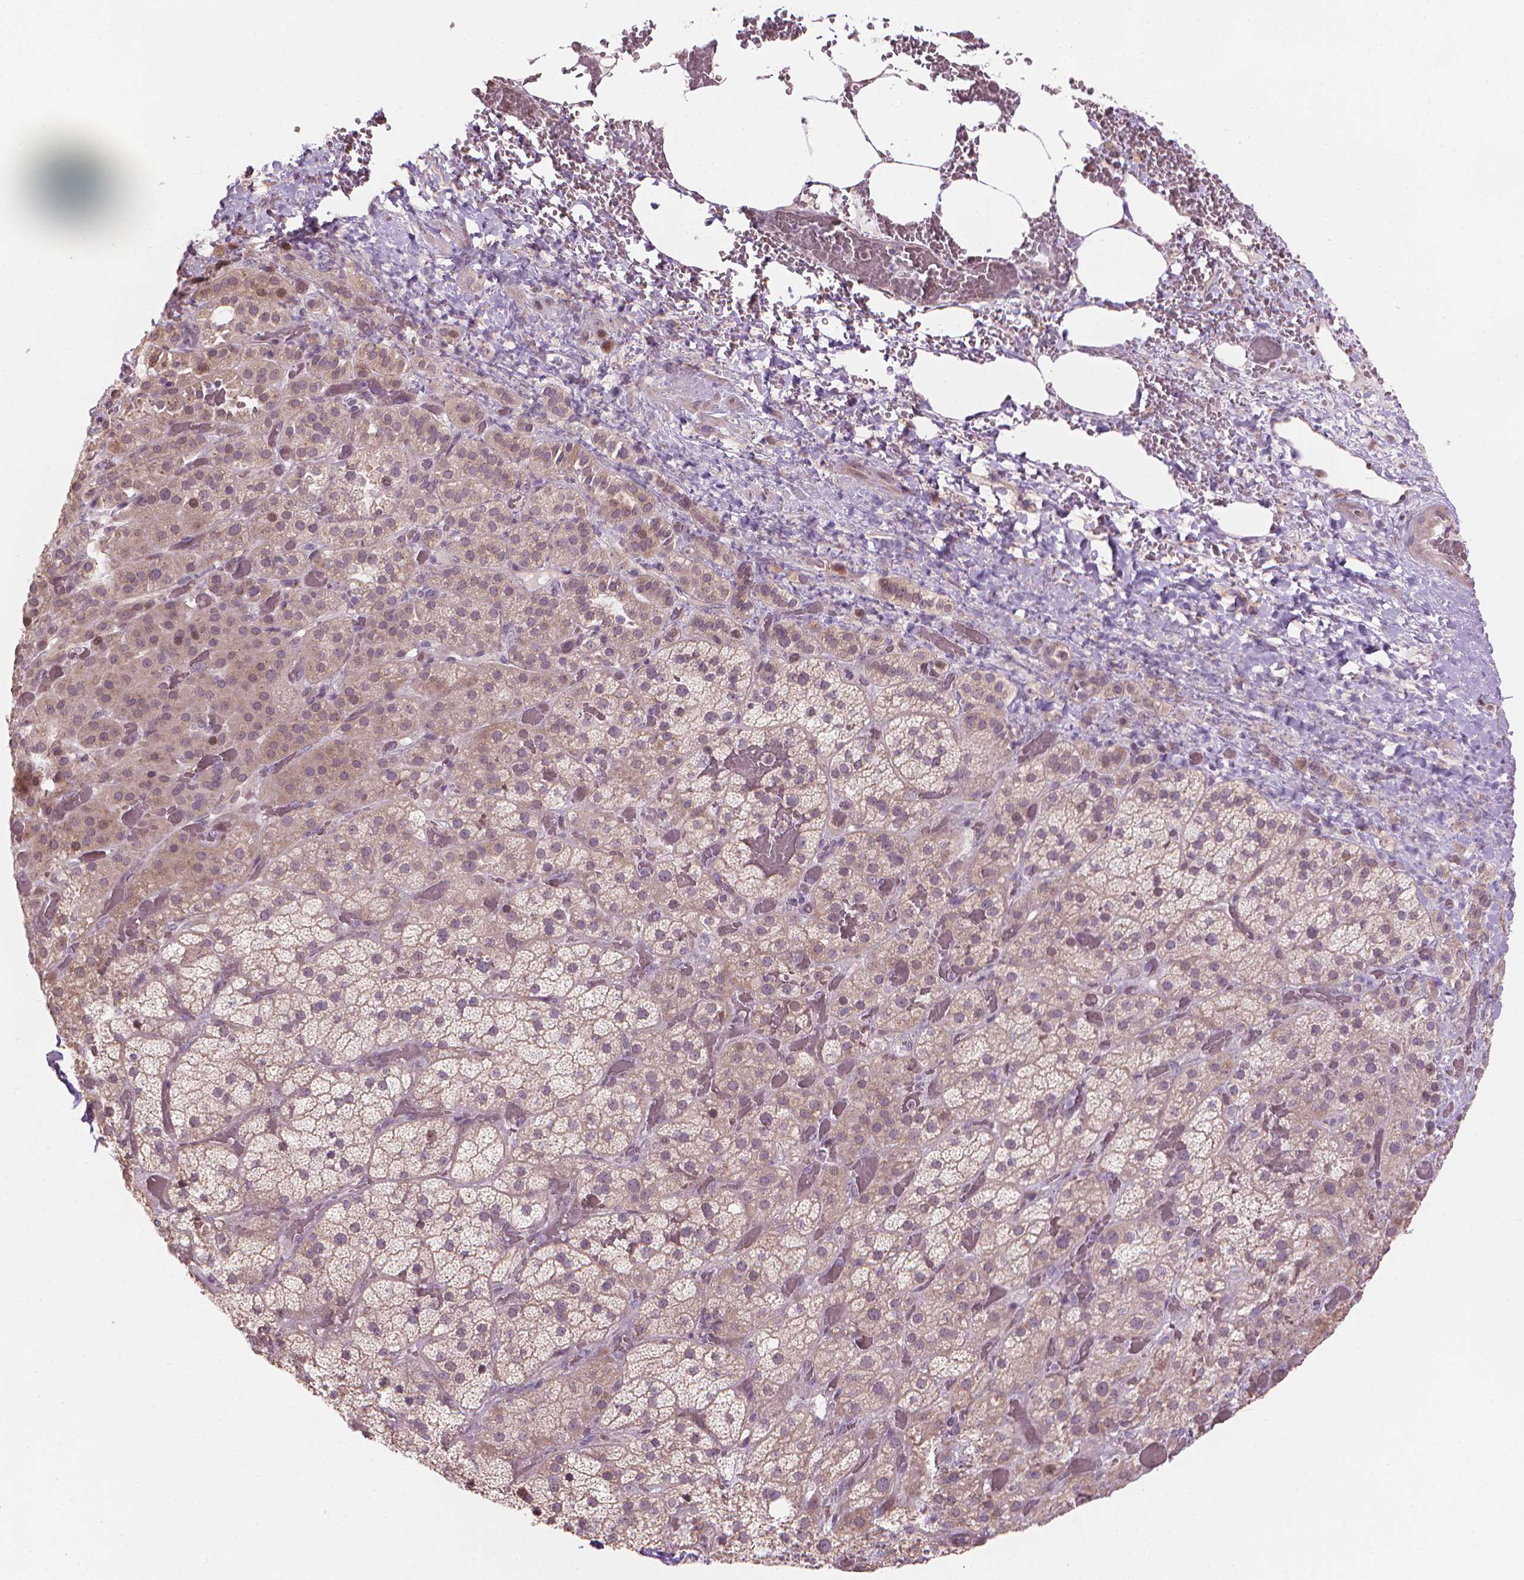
{"staining": {"intensity": "weak", "quantity": "25%-75%", "location": "cytoplasmic/membranous"}, "tissue": "adrenal gland", "cell_type": "Glandular cells", "image_type": "normal", "snomed": [{"axis": "morphology", "description": "Normal tissue, NOS"}, {"axis": "topography", "description": "Adrenal gland"}], "caption": "Adrenal gland stained with a brown dye reveals weak cytoplasmic/membranous positive staining in about 25%-75% of glandular cells.", "gene": "IFFO1", "patient": {"sex": "male", "age": 57}}